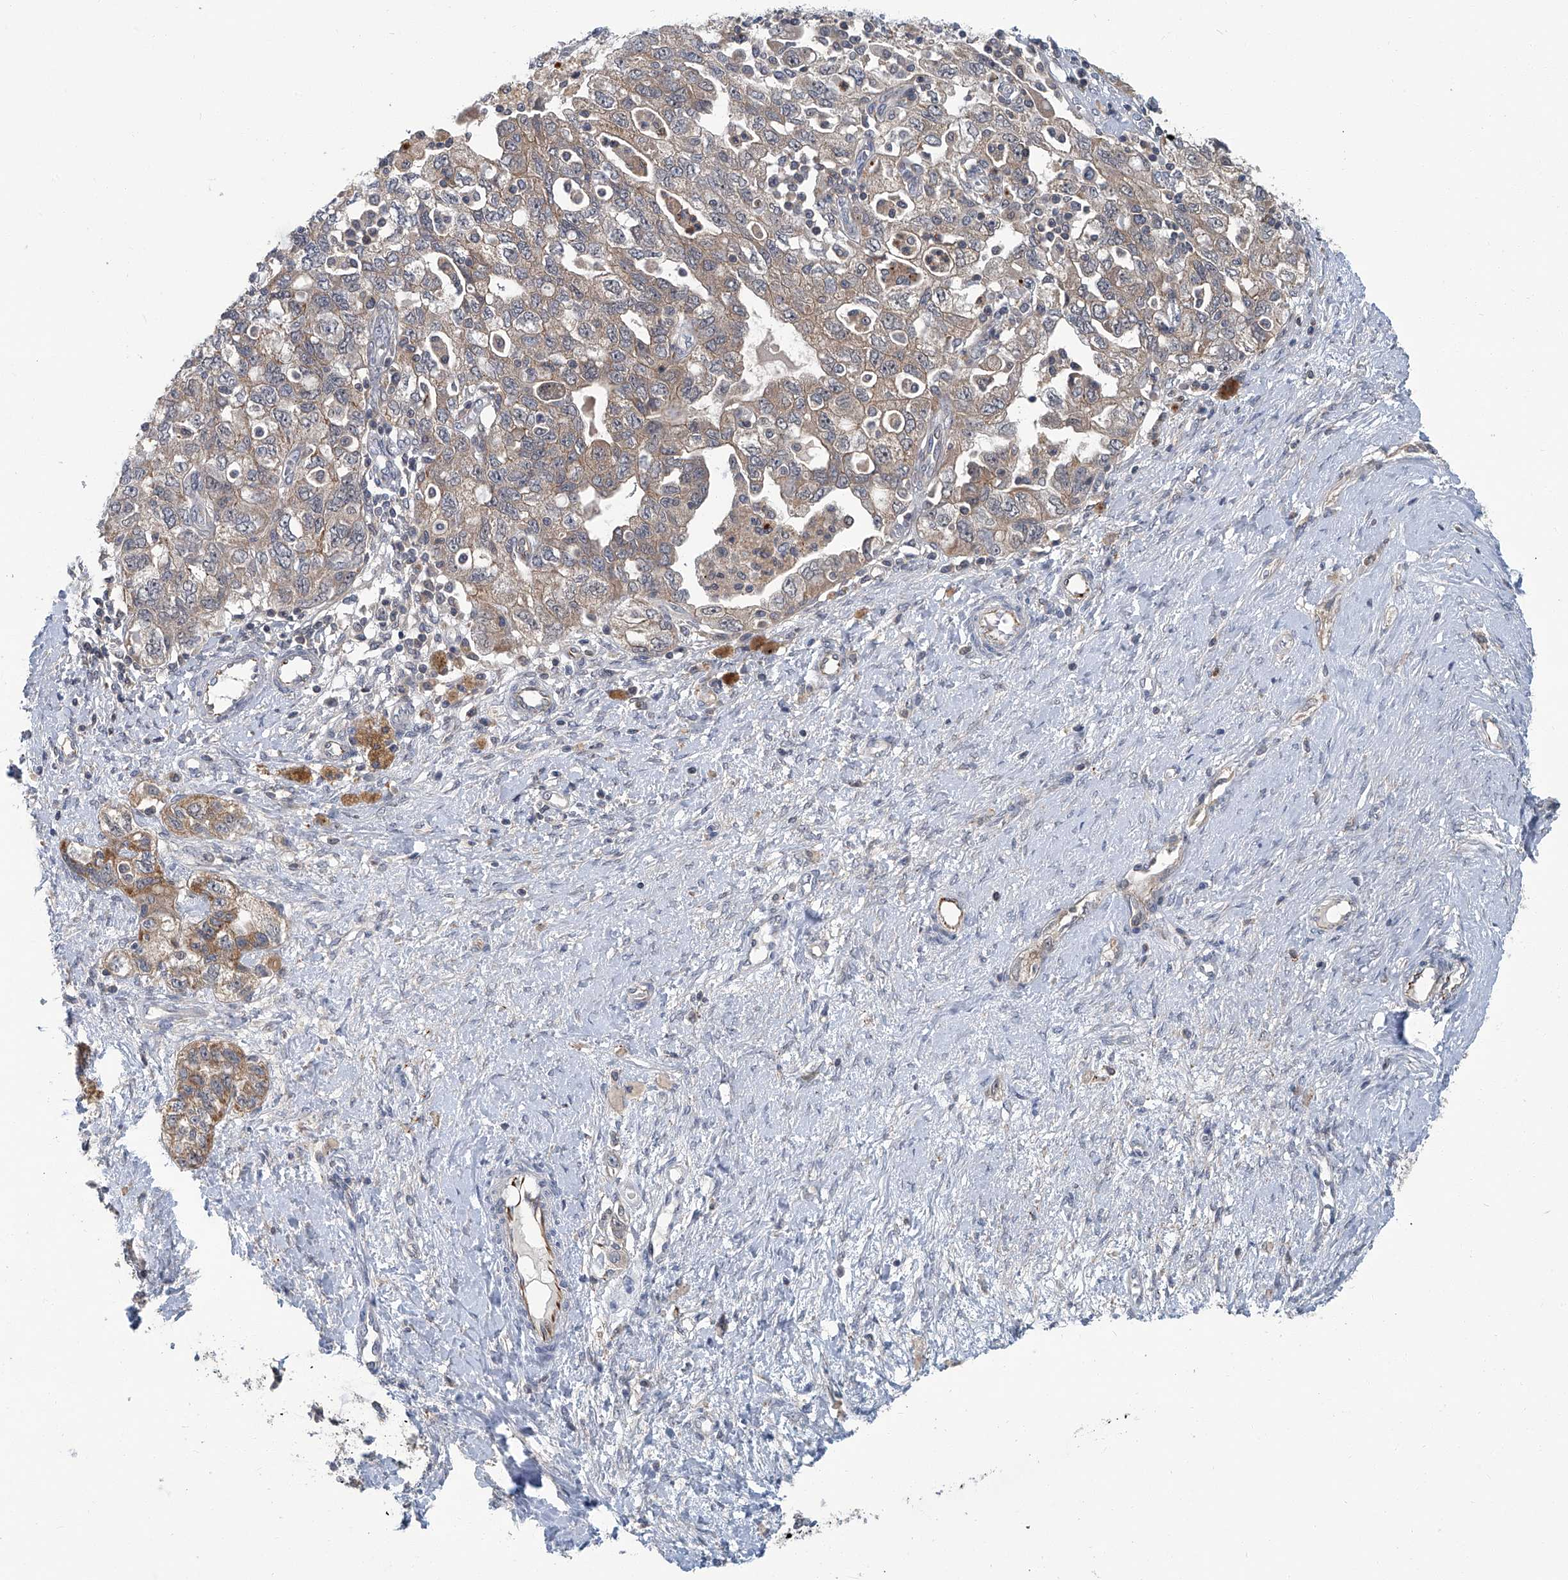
{"staining": {"intensity": "weak", "quantity": ">75%", "location": "cytoplasmic/membranous"}, "tissue": "ovarian cancer", "cell_type": "Tumor cells", "image_type": "cancer", "snomed": [{"axis": "morphology", "description": "Carcinoma, NOS"}, {"axis": "morphology", "description": "Cystadenocarcinoma, serous, NOS"}, {"axis": "topography", "description": "Ovary"}], "caption": "Ovarian serous cystadenocarcinoma stained for a protein shows weak cytoplasmic/membranous positivity in tumor cells.", "gene": "AKNAD1", "patient": {"sex": "female", "age": 69}}